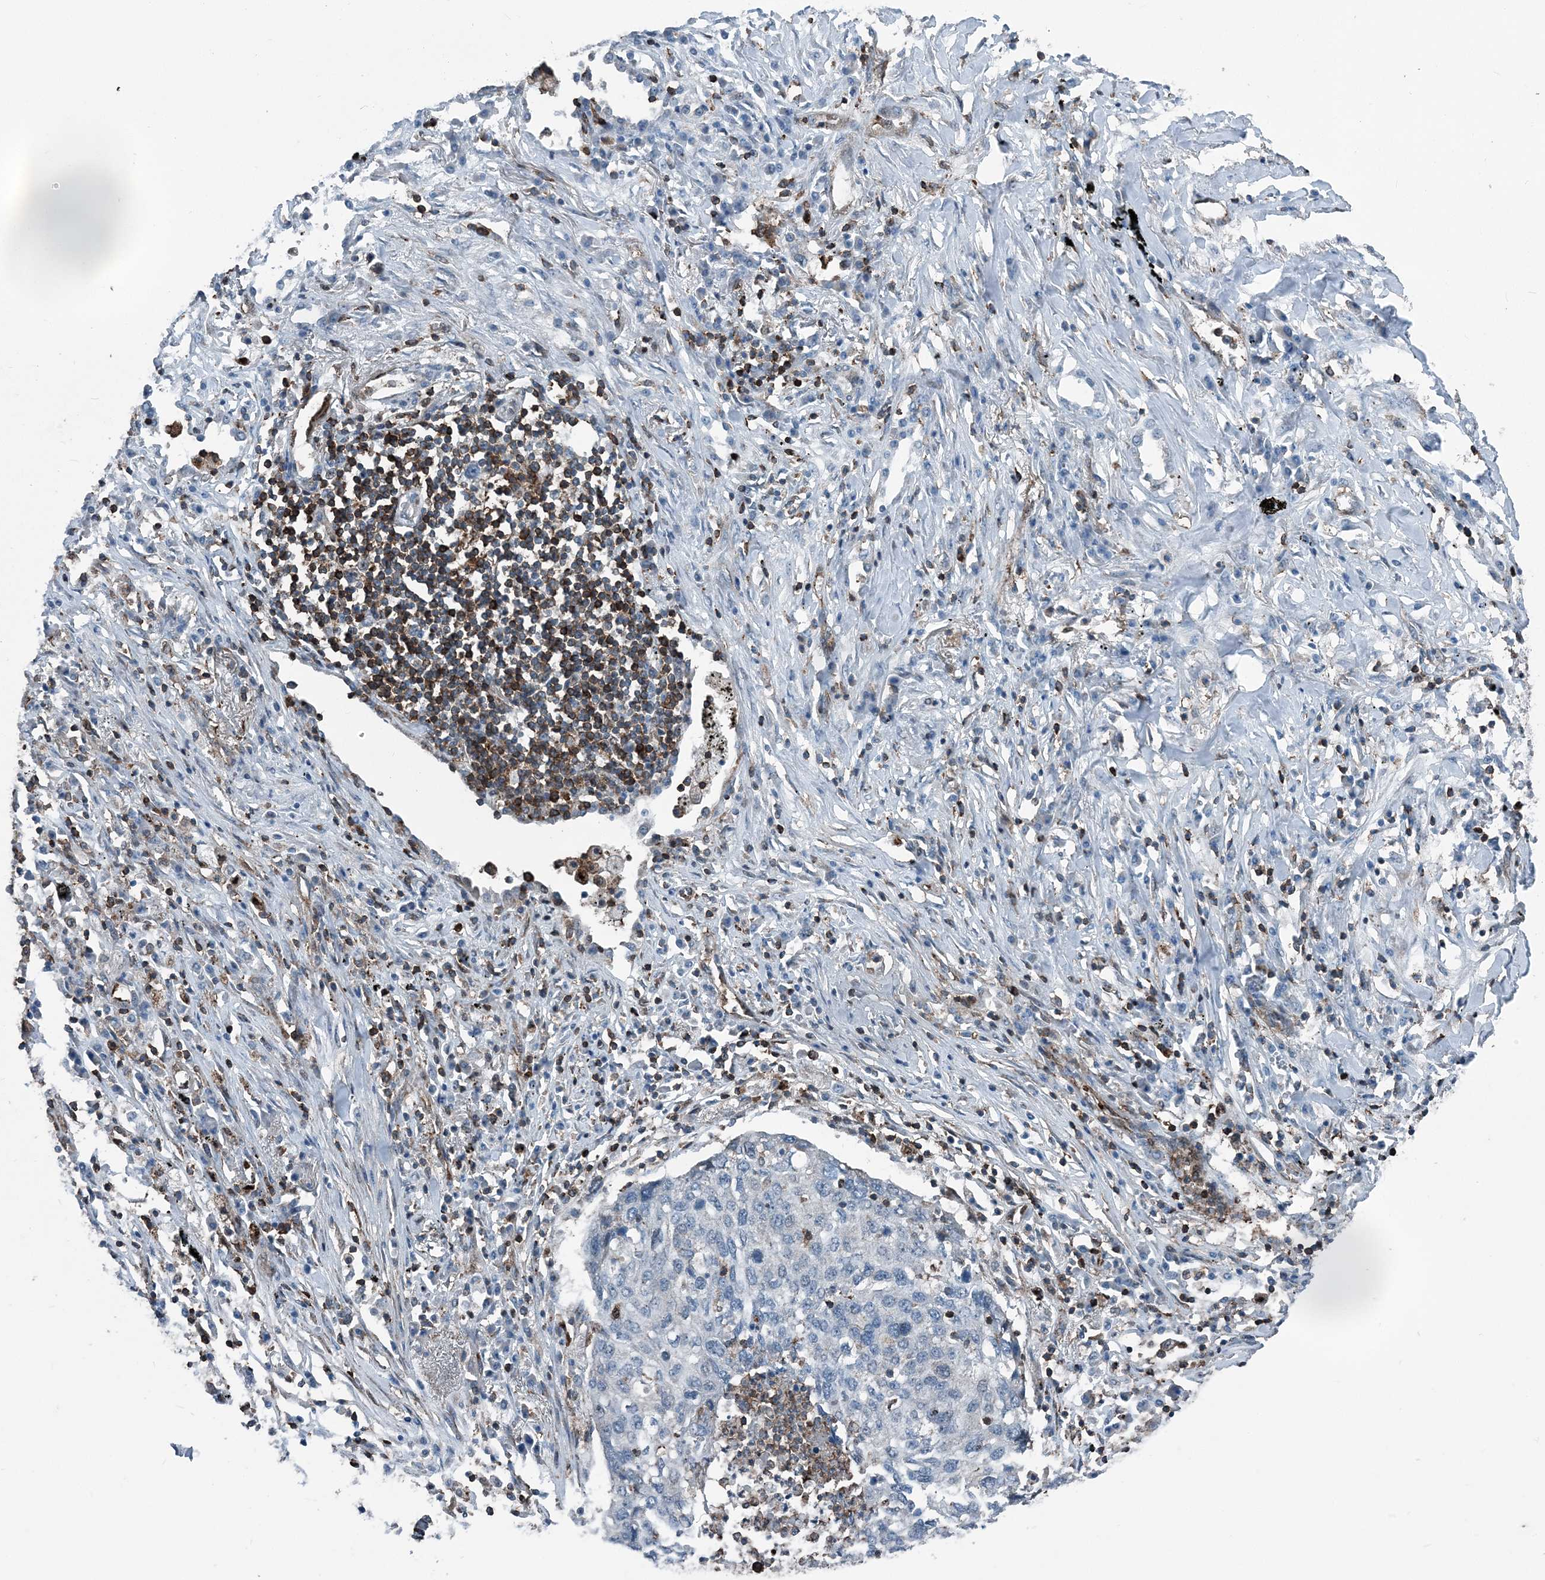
{"staining": {"intensity": "negative", "quantity": "none", "location": "none"}, "tissue": "lung cancer", "cell_type": "Tumor cells", "image_type": "cancer", "snomed": [{"axis": "morphology", "description": "Squamous cell carcinoma, NOS"}, {"axis": "topography", "description": "Lung"}], "caption": "High magnification brightfield microscopy of lung cancer stained with DAB (brown) and counterstained with hematoxylin (blue): tumor cells show no significant positivity. (IHC, brightfield microscopy, high magnification).", "gene": "CFL1", "patient": {"sex": "female", "age": 63}}